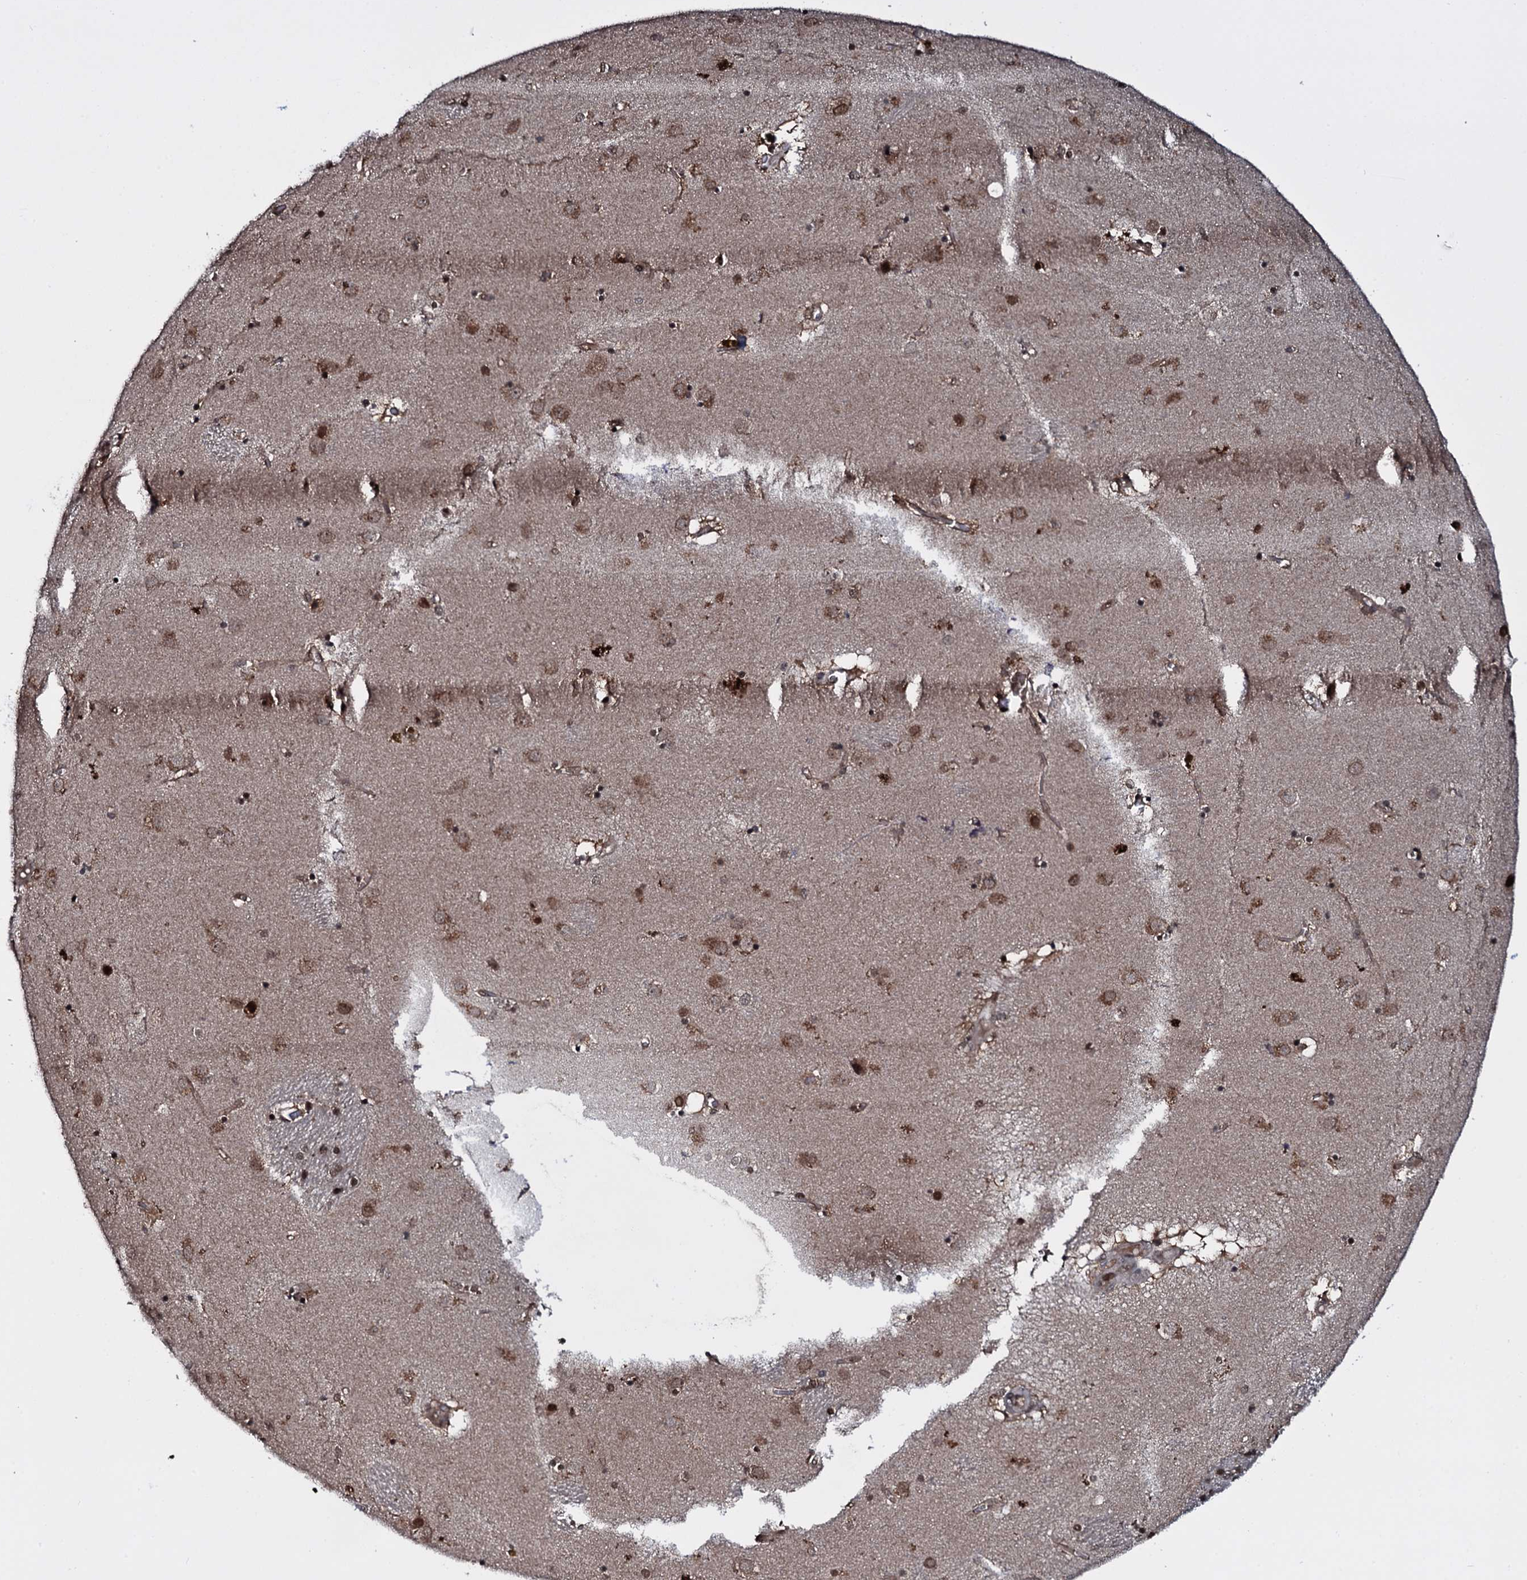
{"staining": {"intensity": "moderate", "quantity": ">75%", "location": "cytoplasmic/membranous"}, "tissue": "caudate", "cell_type": "Glial cells", "image_type": "normal", "snomed": [{"axis": "morphology", "description": "Normal tissue, NOS"}, {"axis": "topography", "description": "Lateral ventricle wall"}], "caption": "Immunohistochemistry (IHC) image of unremarkable caudate: caudate stained using immunohistochemistry (IHC) exhibits medium levels of moderate protein expression localized specifically in the cytoplasmic/membranous of glial cells, appearing as a cytoplasmic/membranous brown color.", "gene": "HDDC3", "patient": {"sex": "male", "age": 70}}